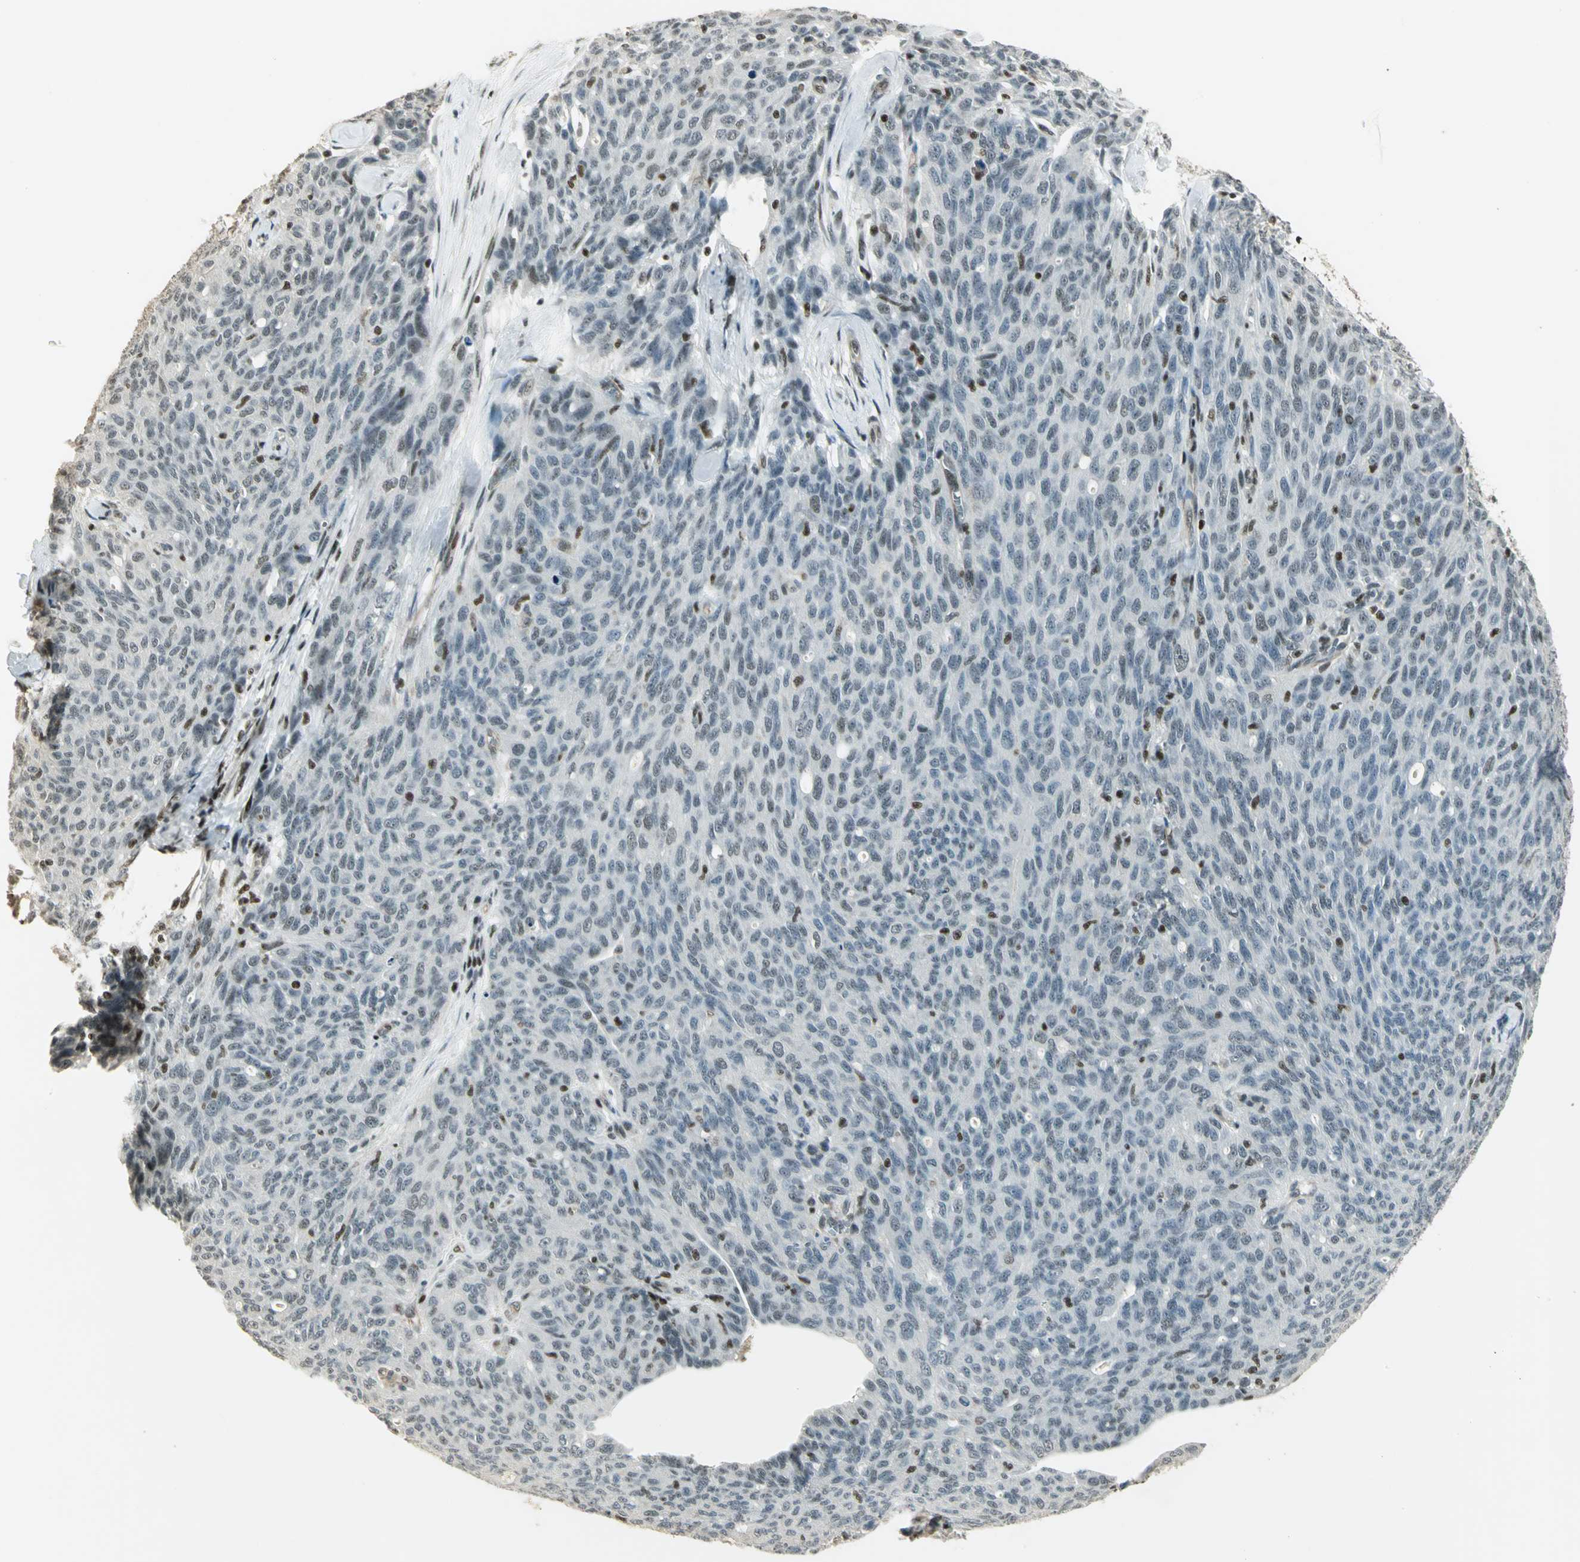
{"staining": {"intensity": "negative", "quantity": "none", "location": "none"}, "tissue": "ovarian cancer", "cell_type": "Tumor cells", "image_type": "cancer", "snomed": [{"axis": "morphology", "description": "Carcinoma, endometroid"}, {"axis": "topography", "description": "Ovary"}], "caption": "Histopathology image shows no protein positivity in tumor cells of endometroid carcinoma (ovarian) tissue.", "gene": "ELF1", "patient": {"sex": "female", "age": 60}}